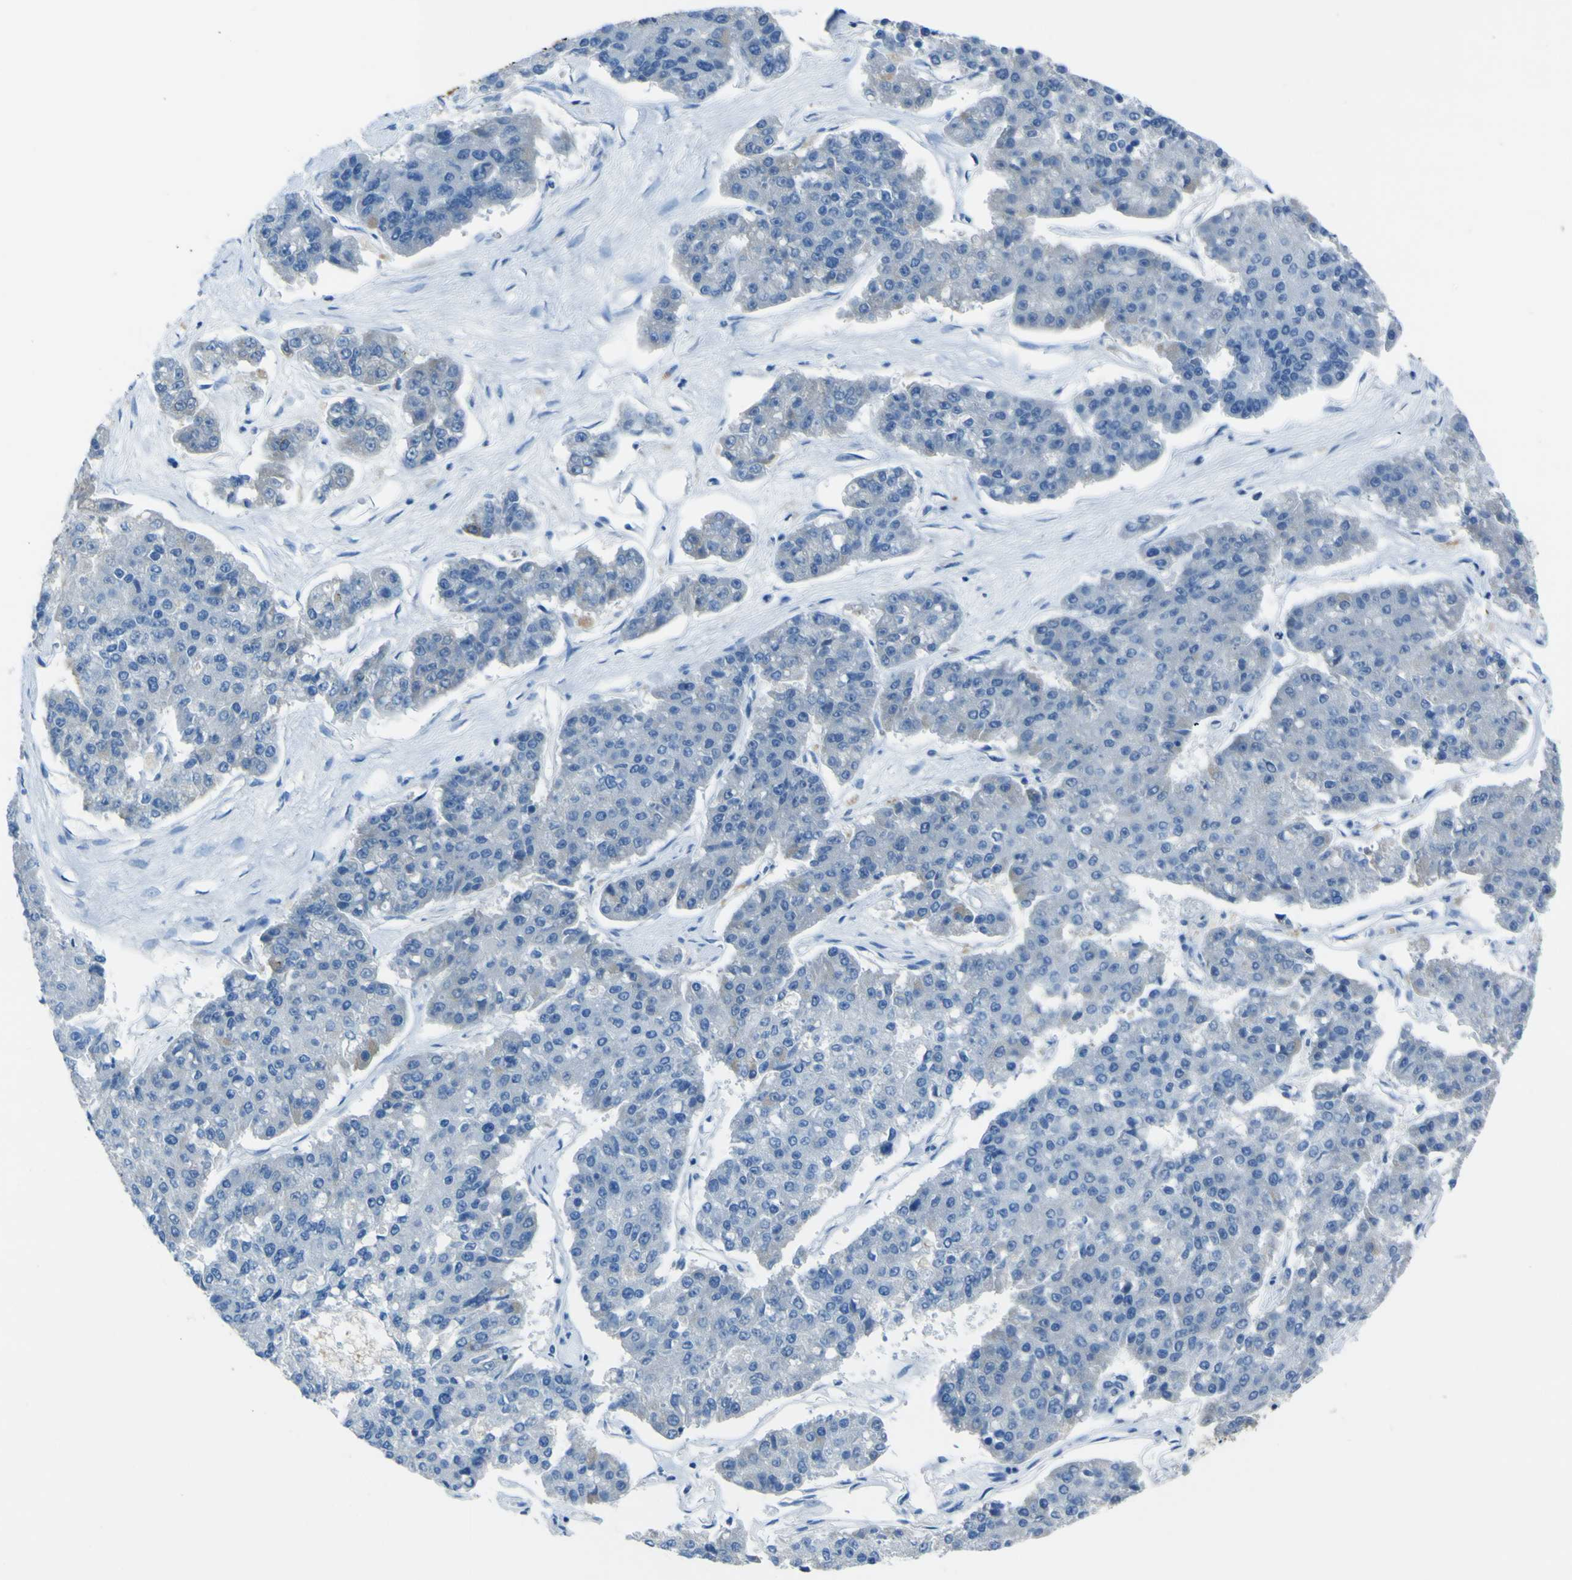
{"staining": {"intensity": "weak", "quantity": "<25%", "location": "cytoplasmic/membranous"}, "tissue": "pancreatic cancer", "cell_type": "Tumor cells", "image_type": "cancer", "snomed": [{"axis": "morphology", "description": "Adenocarcinoma, NOS"}, {"axis": "topography", "description": "Pancreas"}], "caption": "Histopathology image shows no protein staining in tumor cells of pancreatic cancer (adenocarcinoma) tissue.", "gene": "ACSL1", "patient": {"sex": "male", "age": 50}}